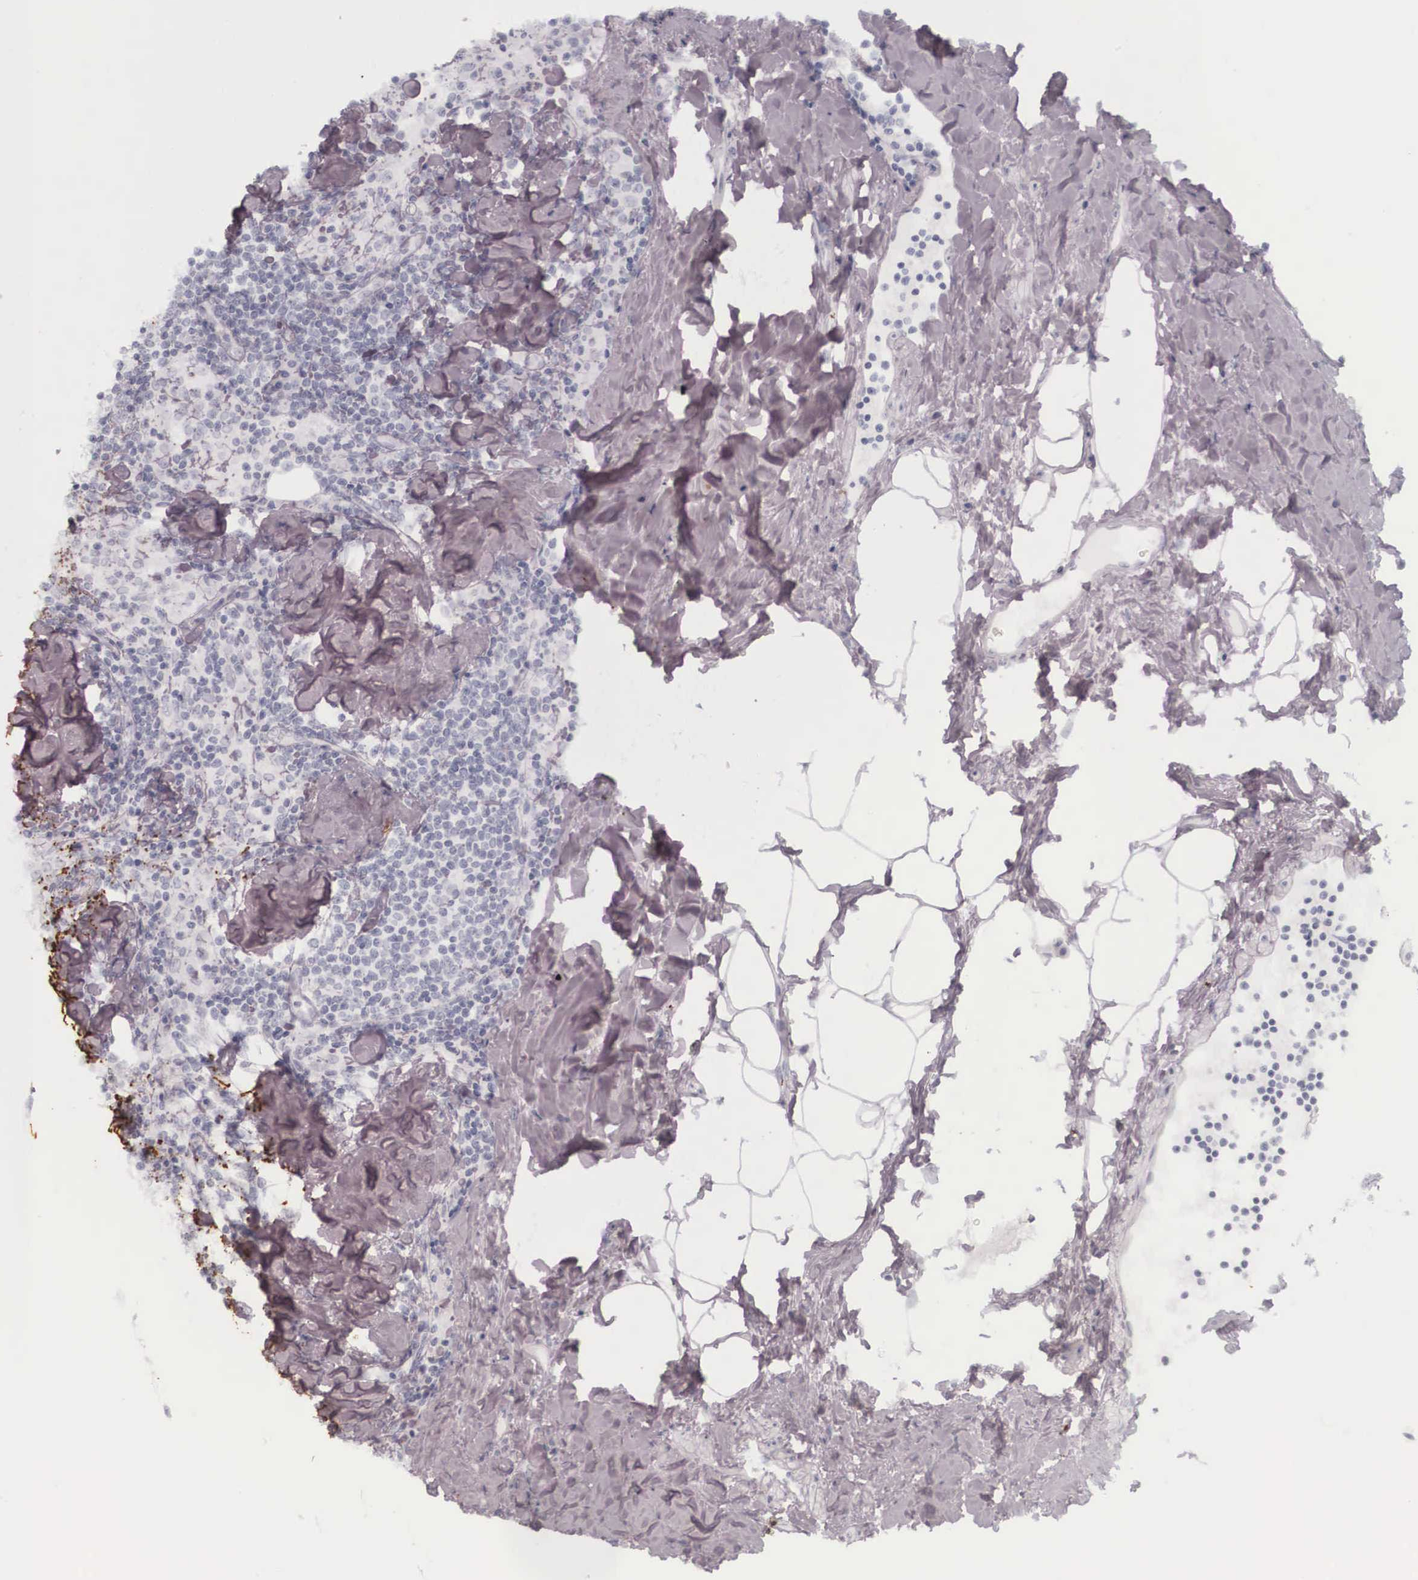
{"staining": {"intensity": "negative", "quantity": "none", "location": "none"}, "tissue": "lymph node", "cell_type": "Germinal center cells", "image_type": "normal", "snomed": [{"axis": "morphology", "description": "Normal tissue, NOS"}, {"axis": "topography", "description": "Lymph node"}], "caption": "Histopathology image shows no protein staining in germinal center cells of unremarkable lymph node. (DAB (3,3'-diaminobenzidine) immunohistochemistry (IHC) with hematoxylin counter stain).", "gene": "KRT14", "patient": {"sex": "male", "age": 67}}